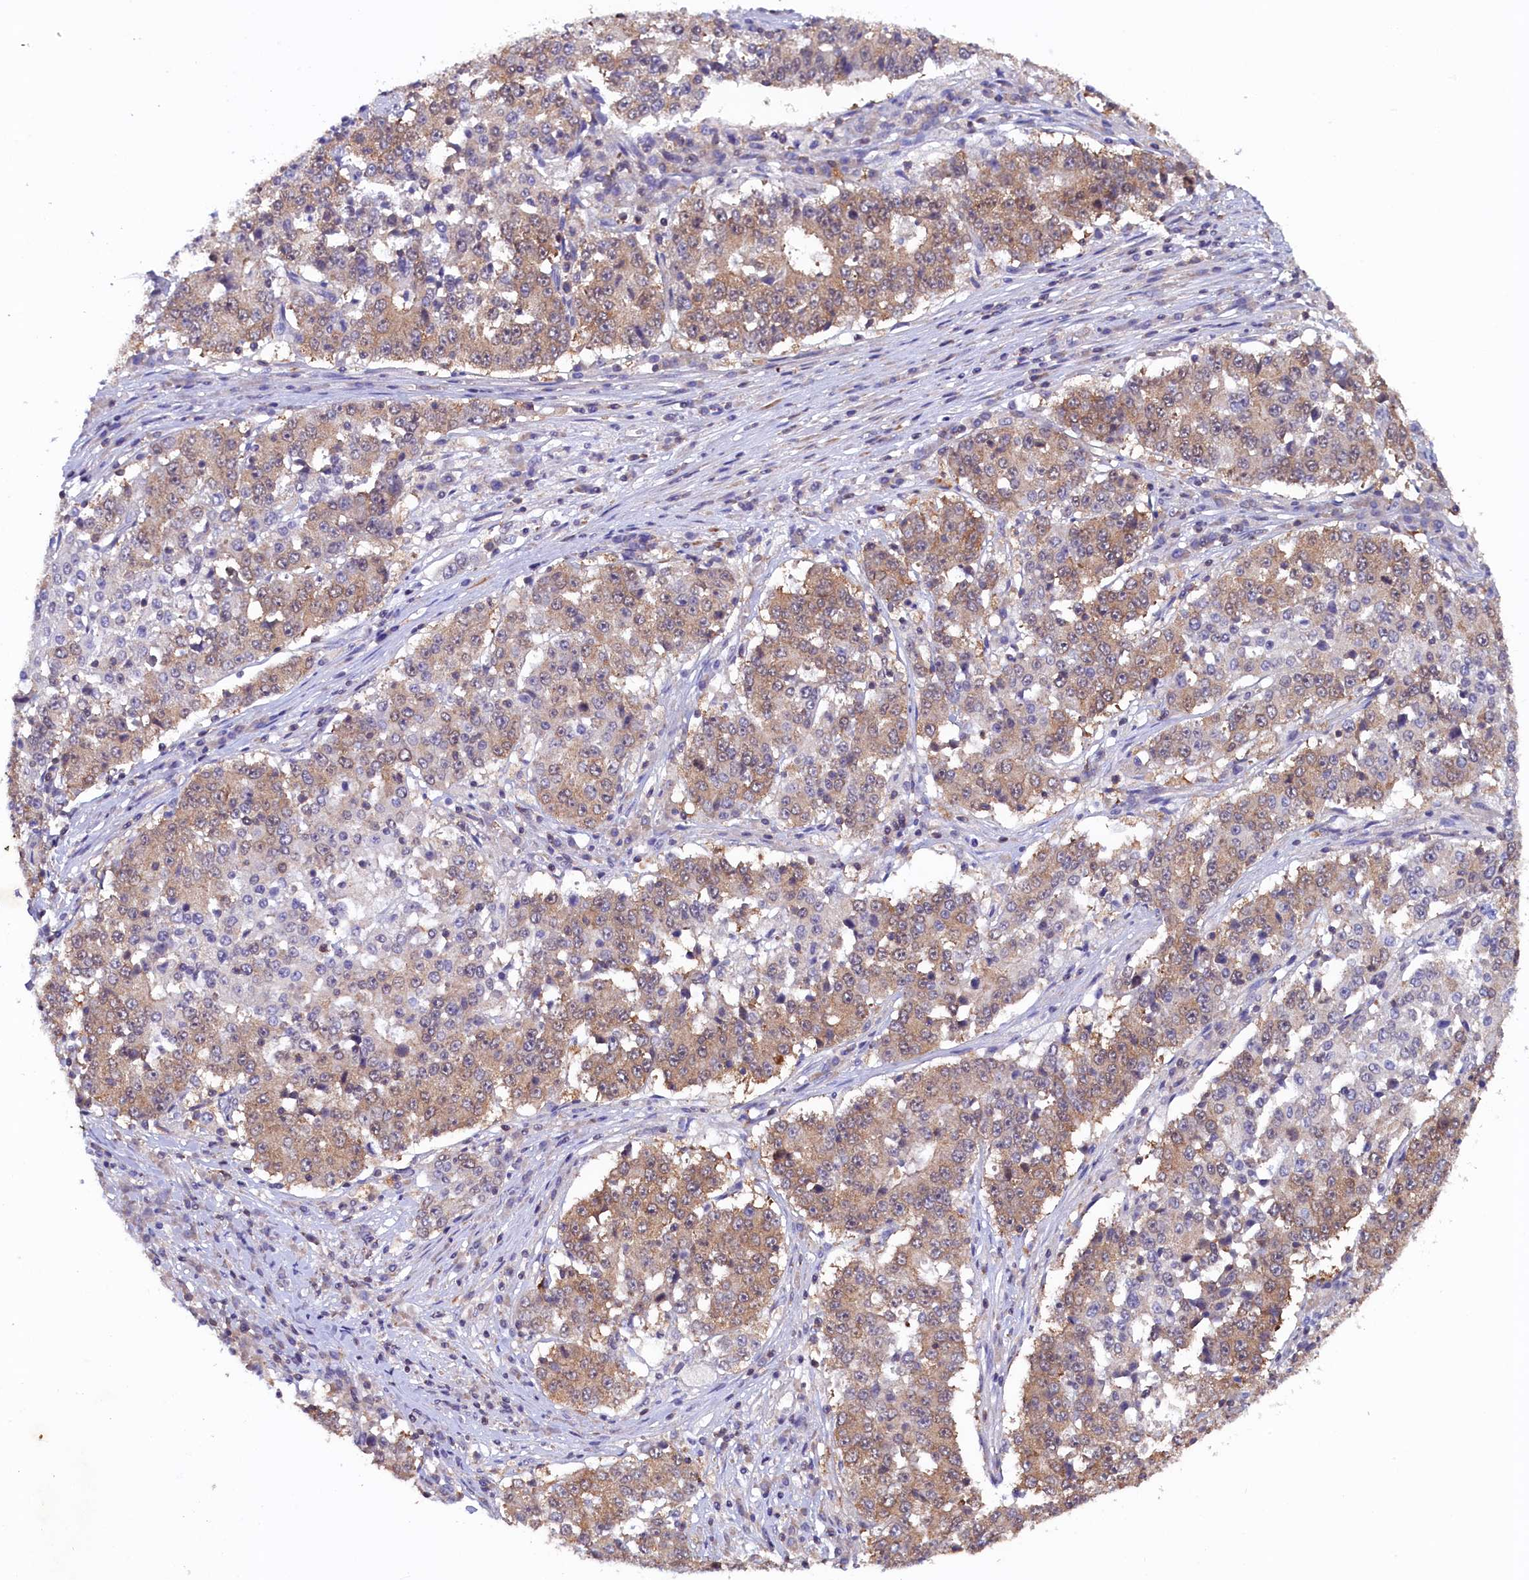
{"staining": {"intensity": "weak", "quantity": ">75%", "location": "cytoplasmic/membranous"}, "tissue": "stomach cancer", "cell_type": "Tumor cells", "image_type": "cancer", "snomed": [{"axis": "morphology", "description": "Adenocarcinoma, NOS"}, {"axis": "topography", "description": "Stomach"}], "caption": "Tumor cells demonstrate low levels of weak cytoplasmic/membranous expression in about >75% of cells in stomach adenocarcinoma.", "gene": "JPT2", "patient": {"sex": "male", "age": 59}}